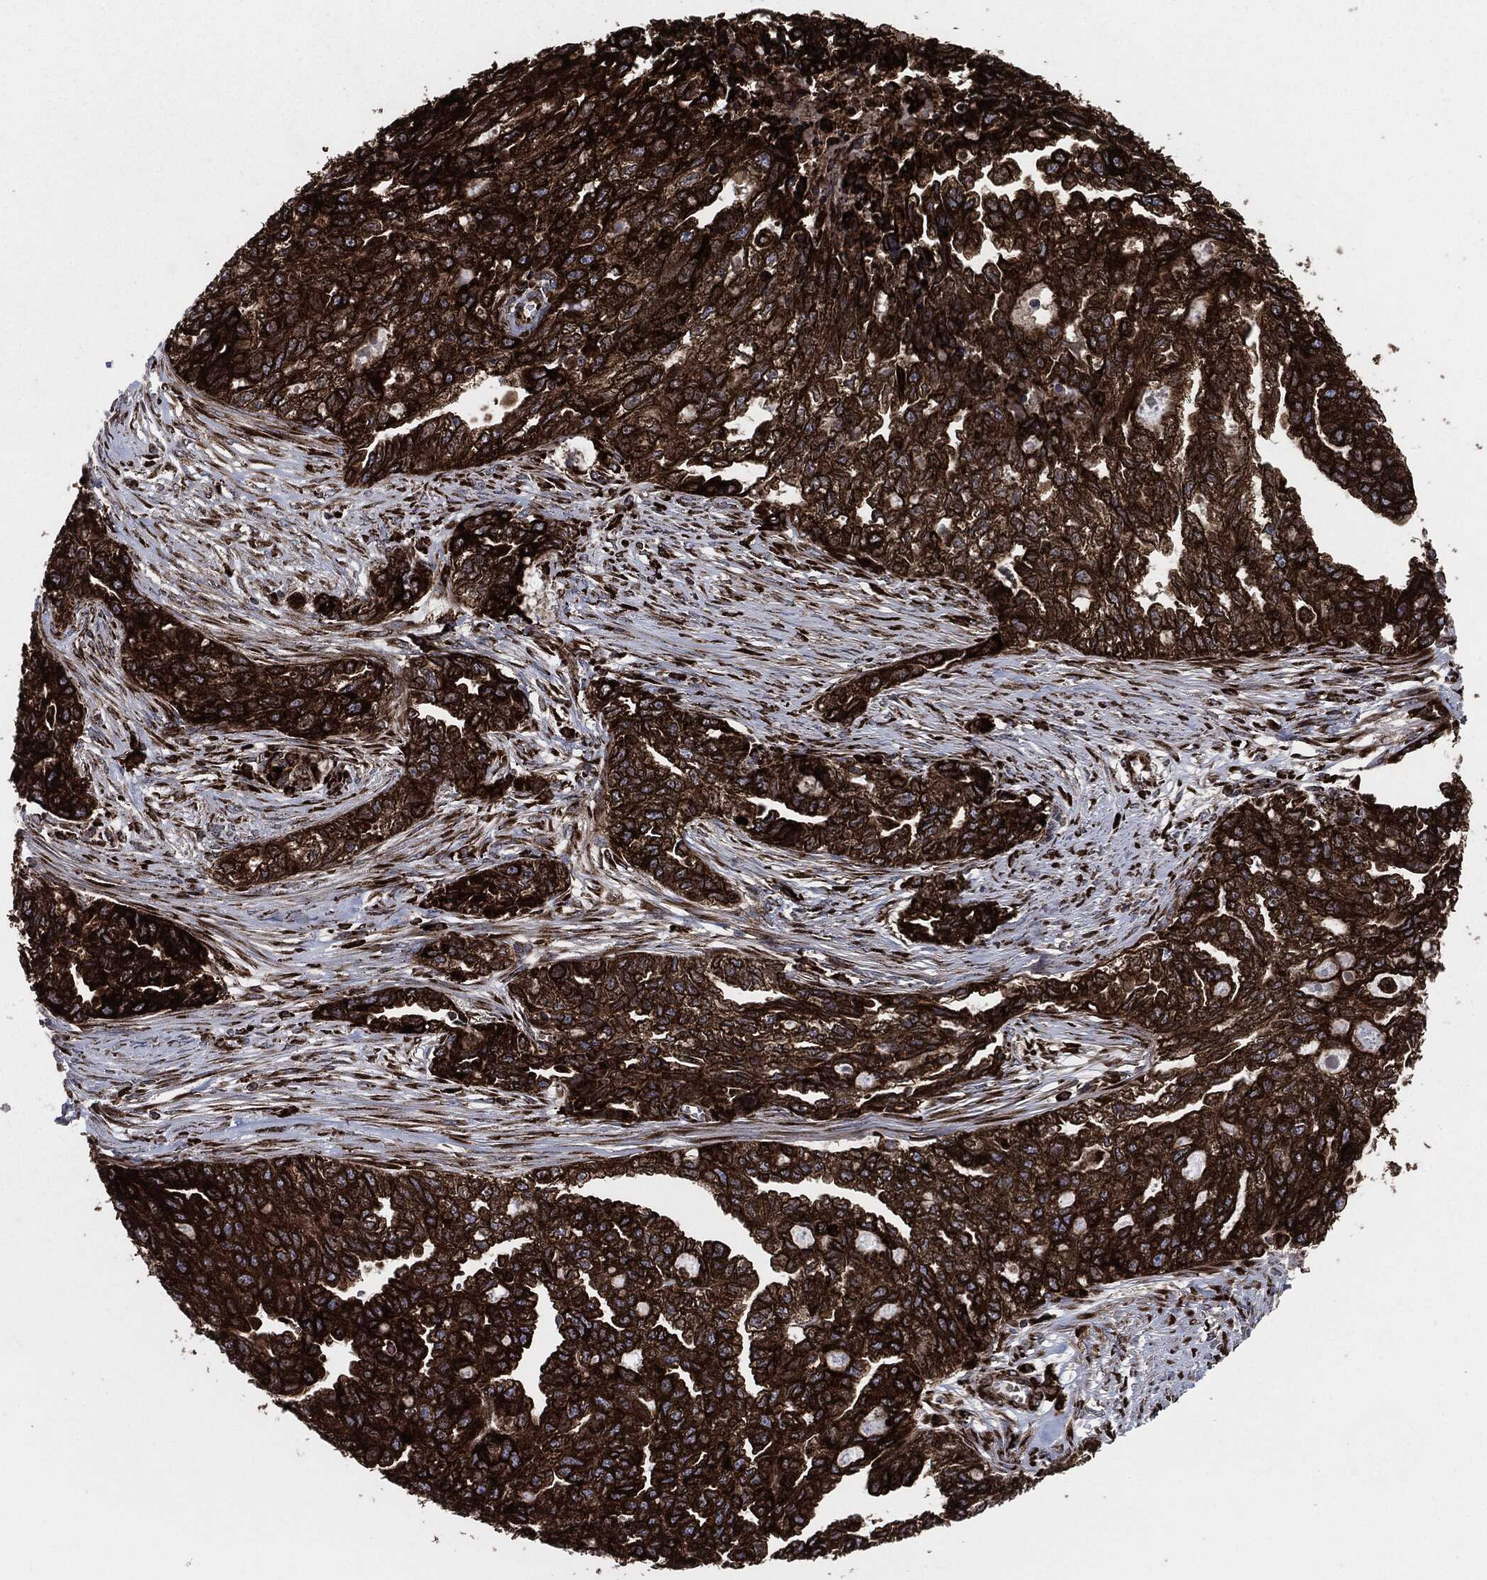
{"staining": {"intensity": "strong", "quantity": ">75%", "location": "cytoplasmic/membranous"}, "tissue": "ovarian cancer", "cell_type": "Tumor cells", "image_type": "cancer", "snomed": [{"axis": "morphology", "description": "Cystadenocarcinoma, serous, NOS"}, {"axis": "topography", "description": "Ovary"}], "caption": "DAB immunohistochemical staining of human serous cystadenocarcinoma (ovarian) shows strong cytoplasmic/membranous protein expression in about >75% of tumor cells. The protein of interest is shown in brown color, while the nuclei are stained blue.", "gene": "CALR", "patient": {"sex": "female", "age": 51}}